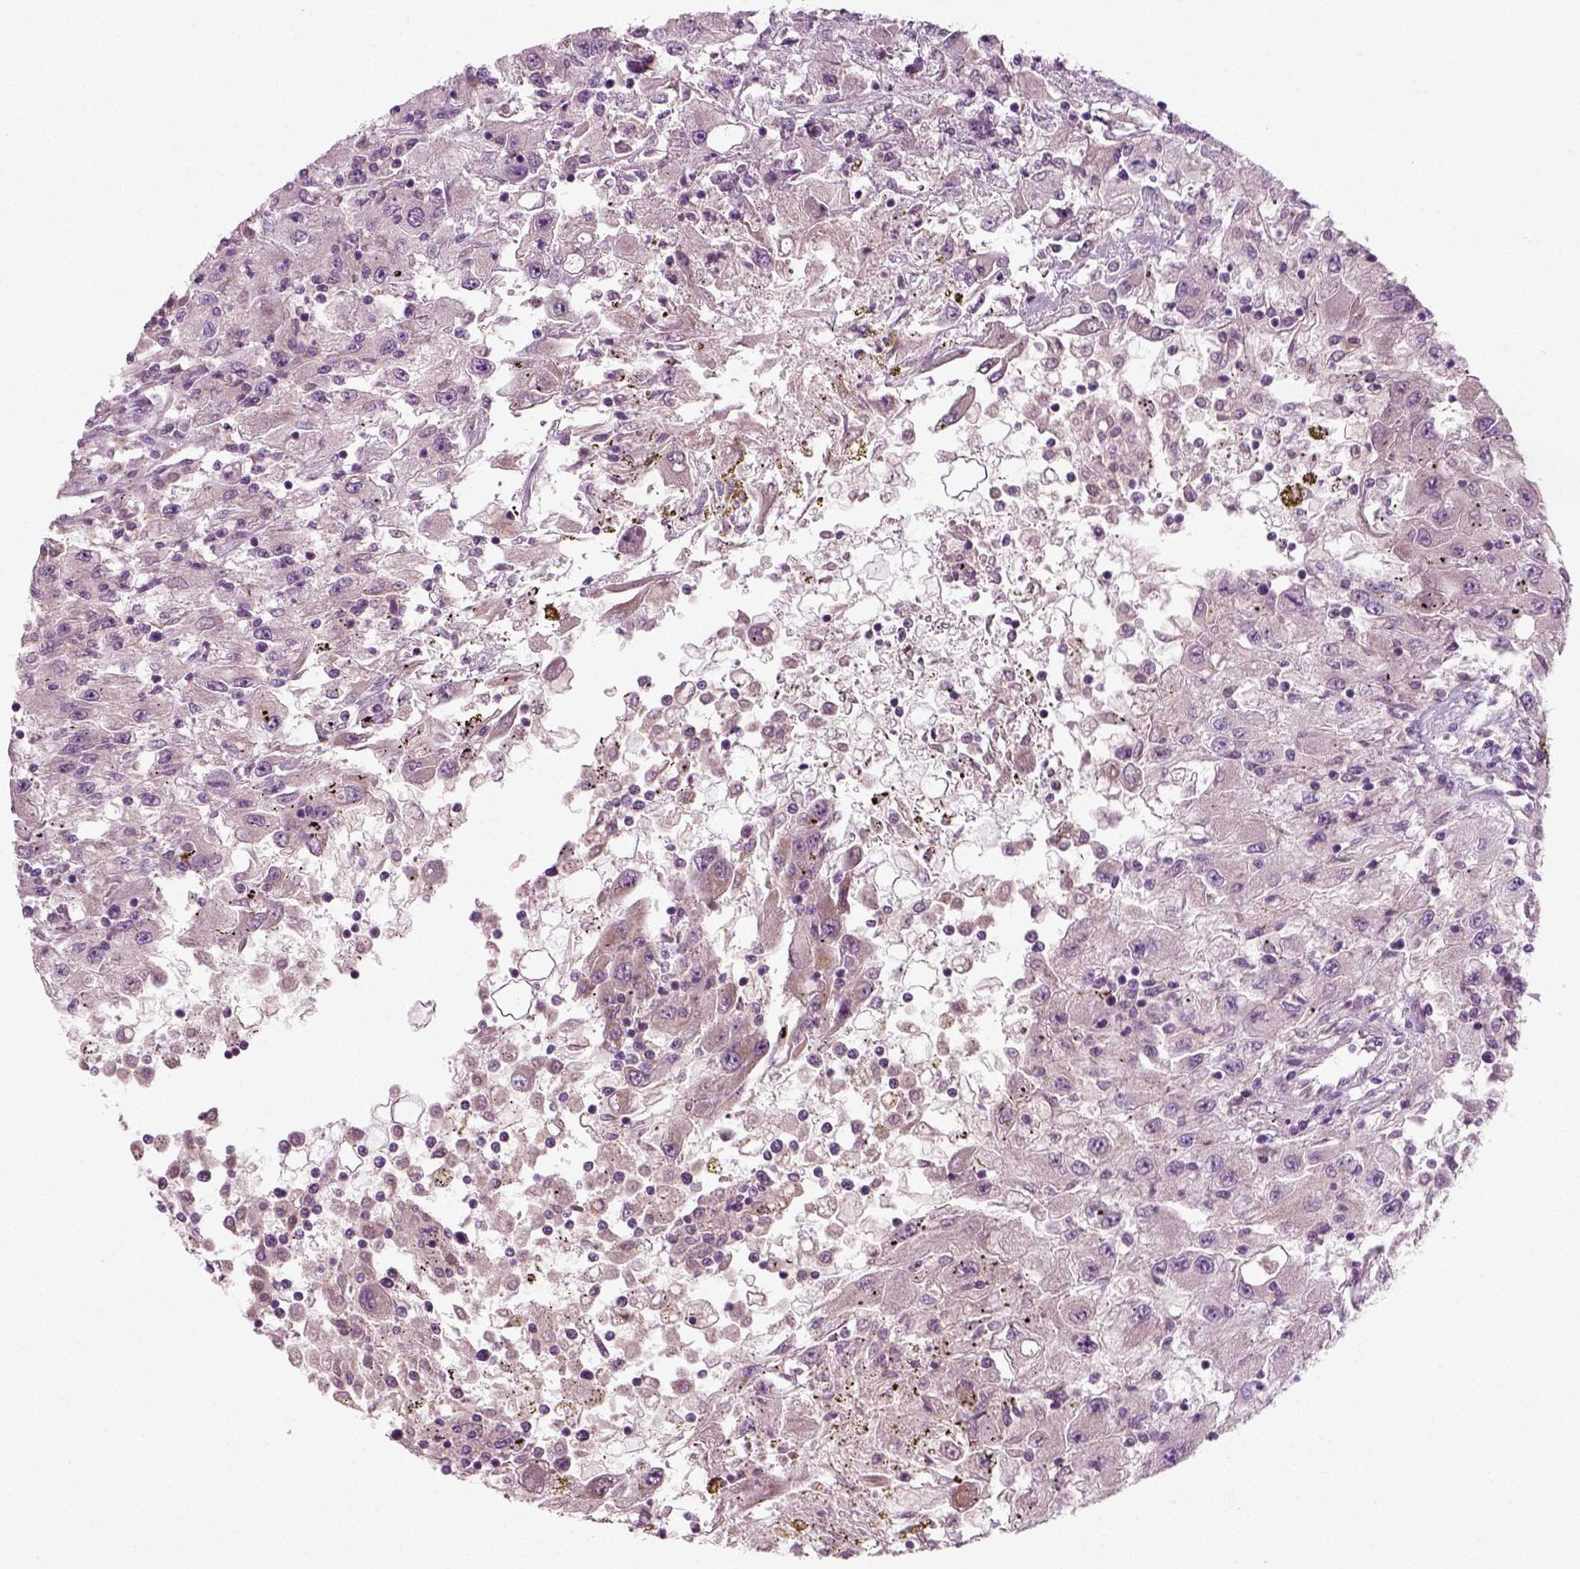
{"staining": {"intensity": "negative", "quantity": "none", "location": "none"}, "tissue": "renal cancer", "cell_type": "Tumor cells", "image_type": "cancer", "snomed": [{"axis": "morphology", "description": "Adenocarcinoma, NOS"}, {"axis": "topography", "description": "Kidney"}], "caption": "This is a micrograph of IHC staining of renal cancer (adenocarcinoma), which shows no staining in tumor cells.", "gene": "RND2", "patient": {"sex": "female", "age": 67}}